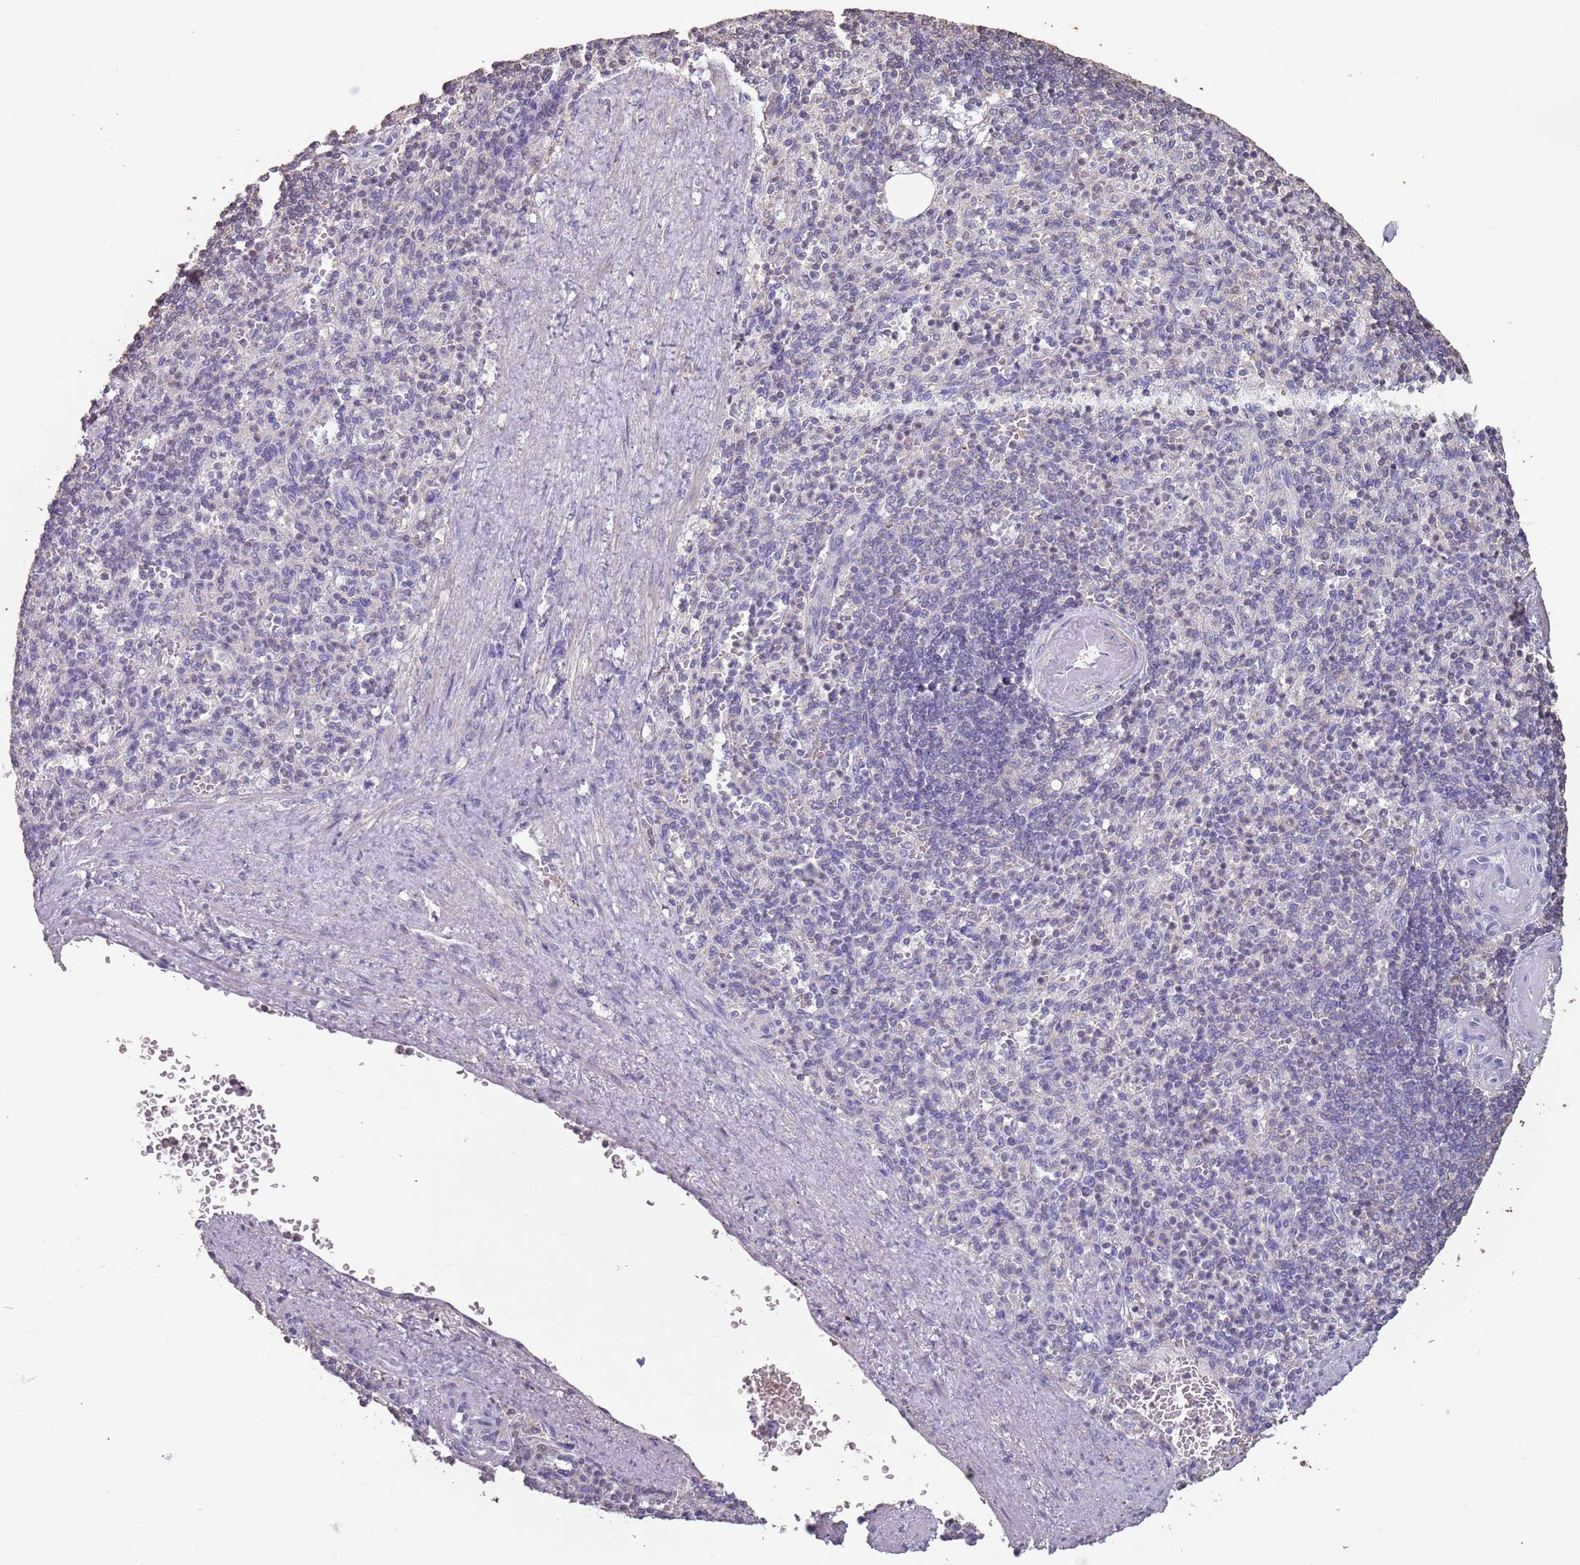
{"staining": {"intensity": "negative", "quantity": "none", "location": "none"}, "tissue": "spleen", "cell_type": "Cells in red pulp", "image_type": "normal", "snomed": [{"axis": "morphology", "description": "Normal tissue, NOS"}, {"axis": "topography", "description": "Spleen"}], "caption": "A high-resolution photomicrograph shows IHC staining of benign spleen, which exhibits no significant expression in cells in red pulp.", "gene": "SUN5", "patient": {"sex": "female", "age": 74}}